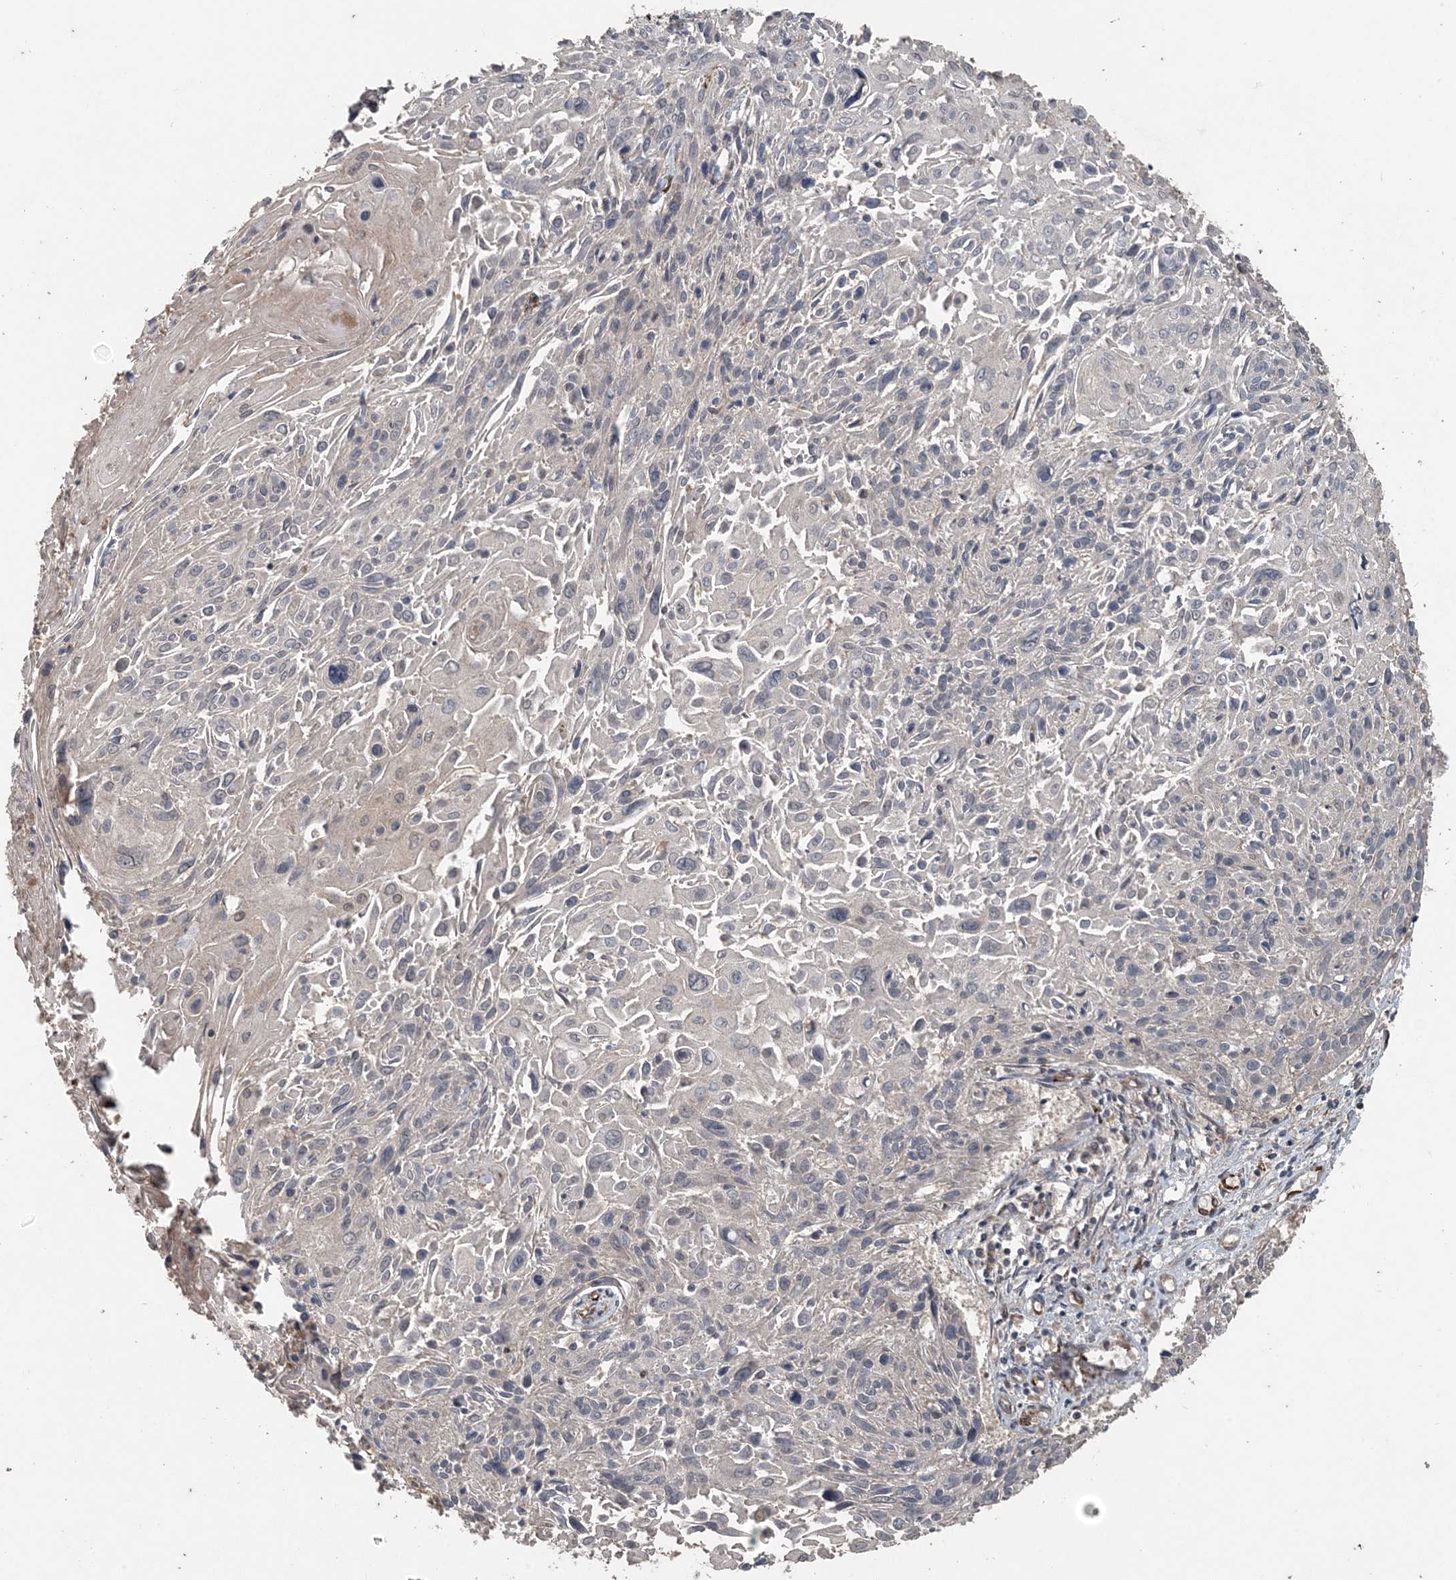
{"staining": {"intensity": "negative", "quantity": "none", "location": "none"}, "tissue": "cervical cancer", "cell_type": "Tumor cells", "image_type": "cancer", "snomed": [{"axis": "morphology", "description": "Squamous cell carcinoma, NOS"}, {"axis": "topography", "description": "Cervix"}], "caption": "Histopathology image shows no protein staining in tumor cells of cervical cancer (squamous cell carcinoma) tissue.", "gene": "MYO9B", "patient": {"sex": "female", "age": 51}}